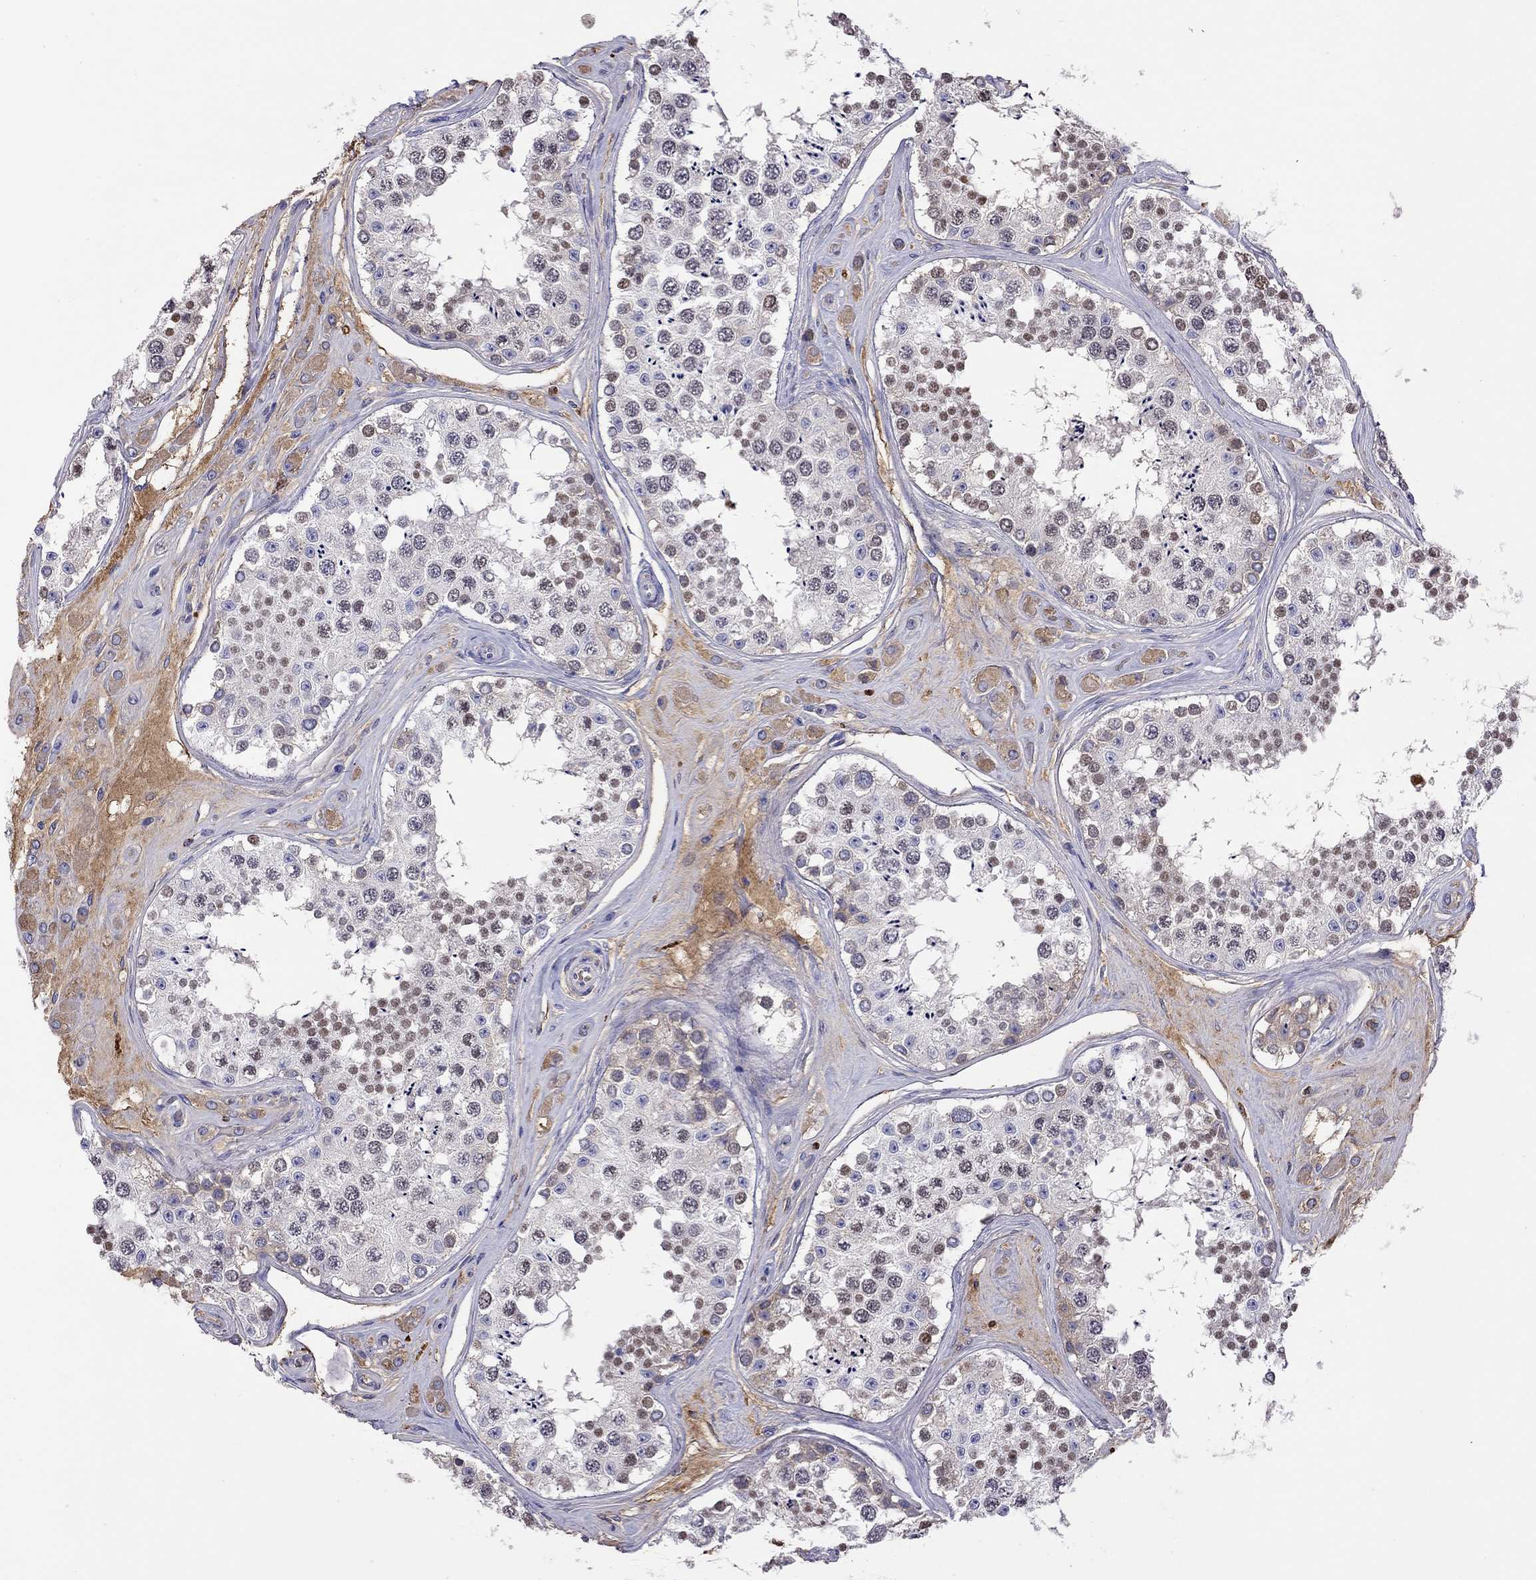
{"staining": {"intensity": "moderate", "quantity": "<25%", "location": "nuclear"}, "tissue": "testis", "cell_type": "Cells in seminiferous ducts", "image_type": "normal", "snomed": [{"axis": "morphology", "description": "Normal tissue, NOS"}, {"axis": "topography", "description": "Testis"}], "caption": "Immunohistochemical staining of benign human testis displays moderate nuclear protein positivity in approximately <25% of cells in seminiferous ducts.", "gene": "SERPINA3", "patient": {"sex": "male", "age": 25}}